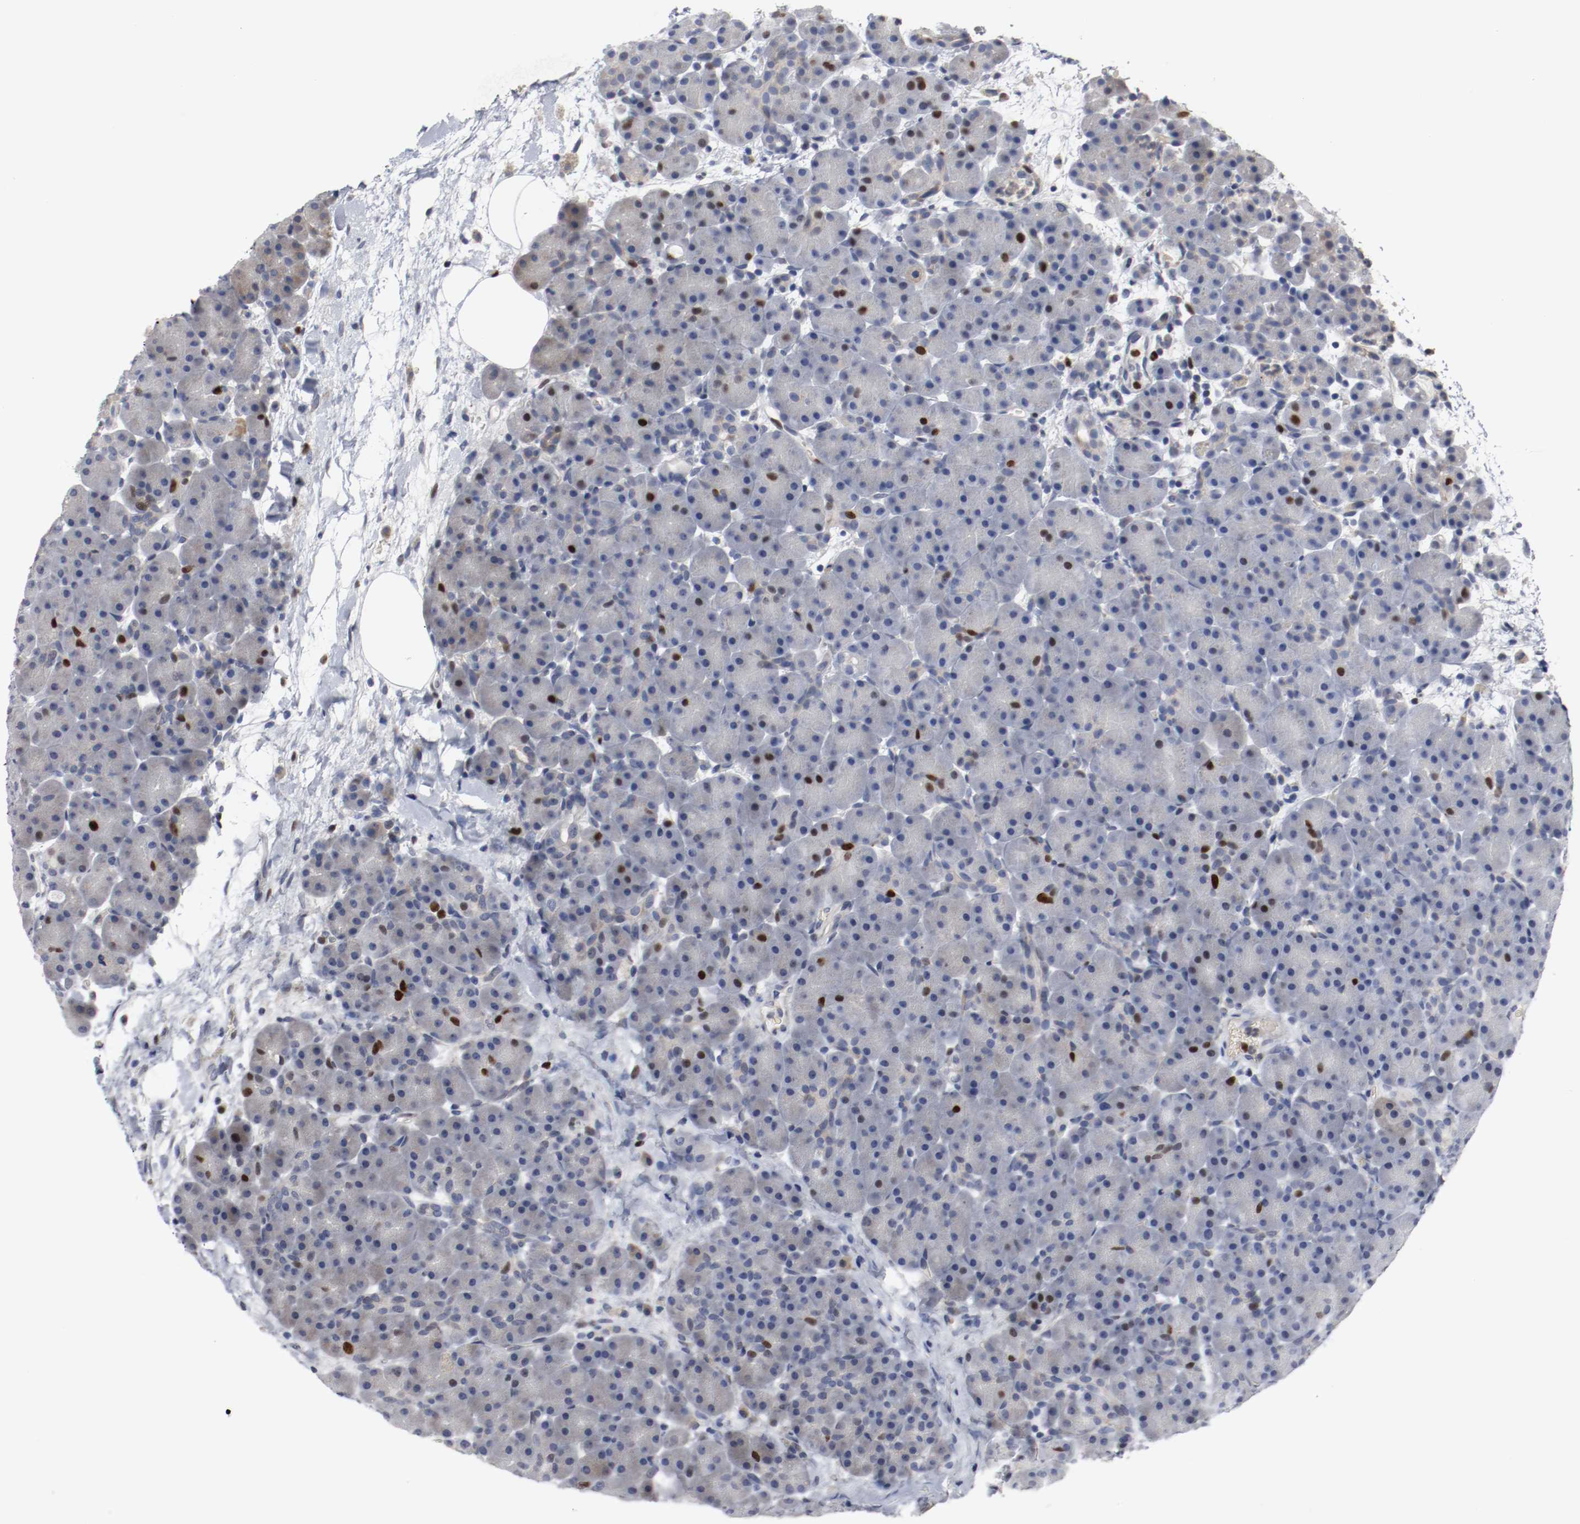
{"staining": {"intensity": "strong", "quantity": "<25%", "location": "nuclear"}, "tissue": "pancreas", "cell_type": "Exocrine glandular cells", "image_type": "normal", "snomed": [{"axis": "morphology", "description": "Normal tissue, NOS"}, {"axis": "topography", "description": "Pancreas"}], "caption": "DAB immunohistochemical staining of normal human pancreas reveals strong nuclear protein staining in approximately <25% of exocrine glandular cells. (DAB (3,3'-diaminobenzidine) IHC, brown staining for protein, blue staining for nuclei).", "gene": "MCM6", "patient": {"sex": "male", "age": 66}}